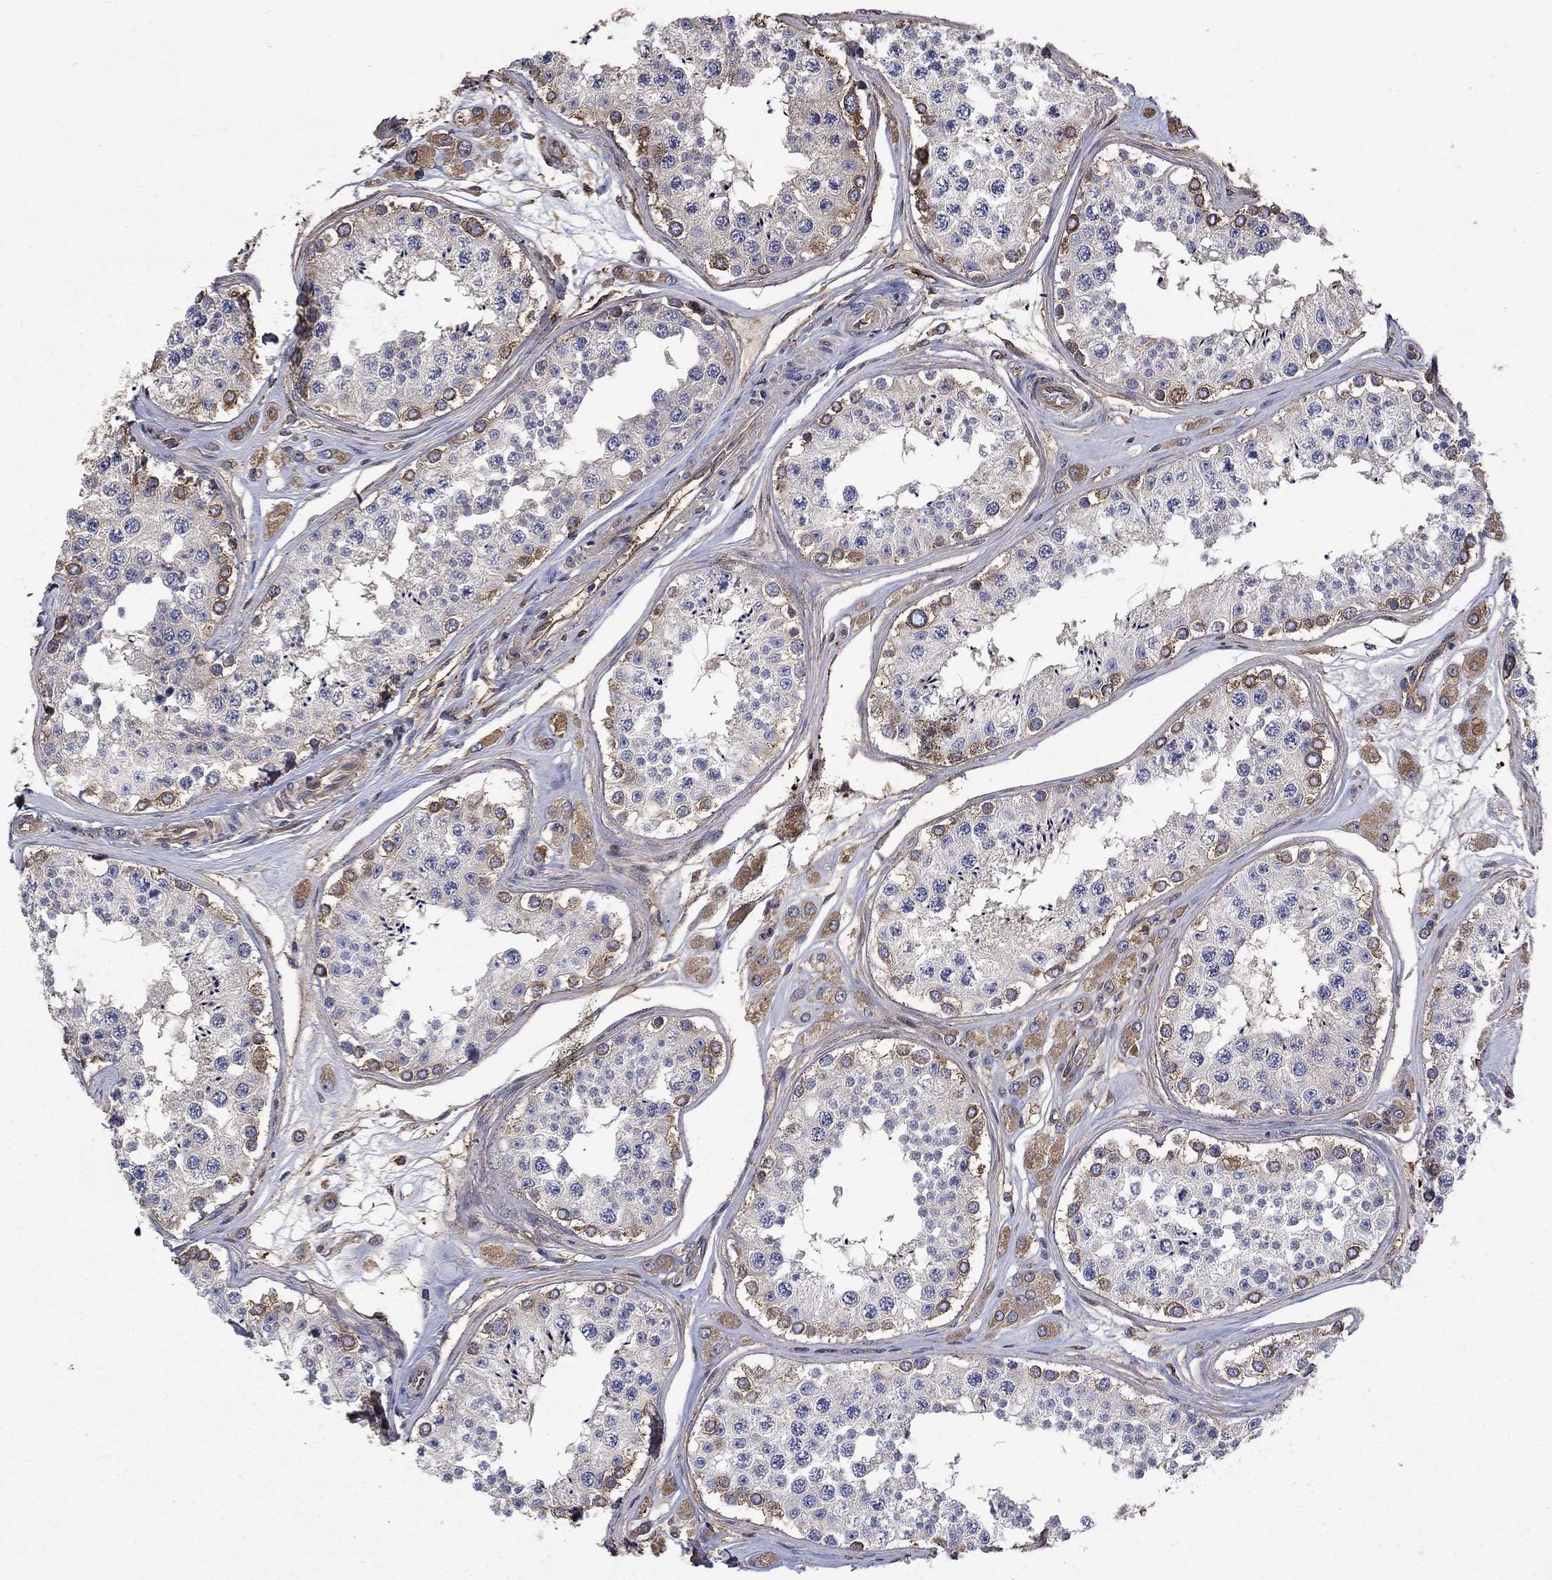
{"staining": {"intensity": "strong", "quantity": "<25%", "location": "cytoplasmic/membranous"}, "tissue": "testis", "cell_type": "Cells in seminiferous ducts", "image_type": "normal", "snomed": [{"axis": "morphology", "description": "Normal tissue, NOS"}, {"axis": "topography", "description": "Testis"}], "caption": "High-power microscopy captured an IHC histopathology image of normal testis, revealing strong cytoplasmic/membranous expression in approximately <25% of cells in seminiferous ducts. Immunohistochemistry stains the protein in brown and the nuclei are stained blue.", "gene": "DPYSL2", "patient": {"sex": "male", "age": 25}}